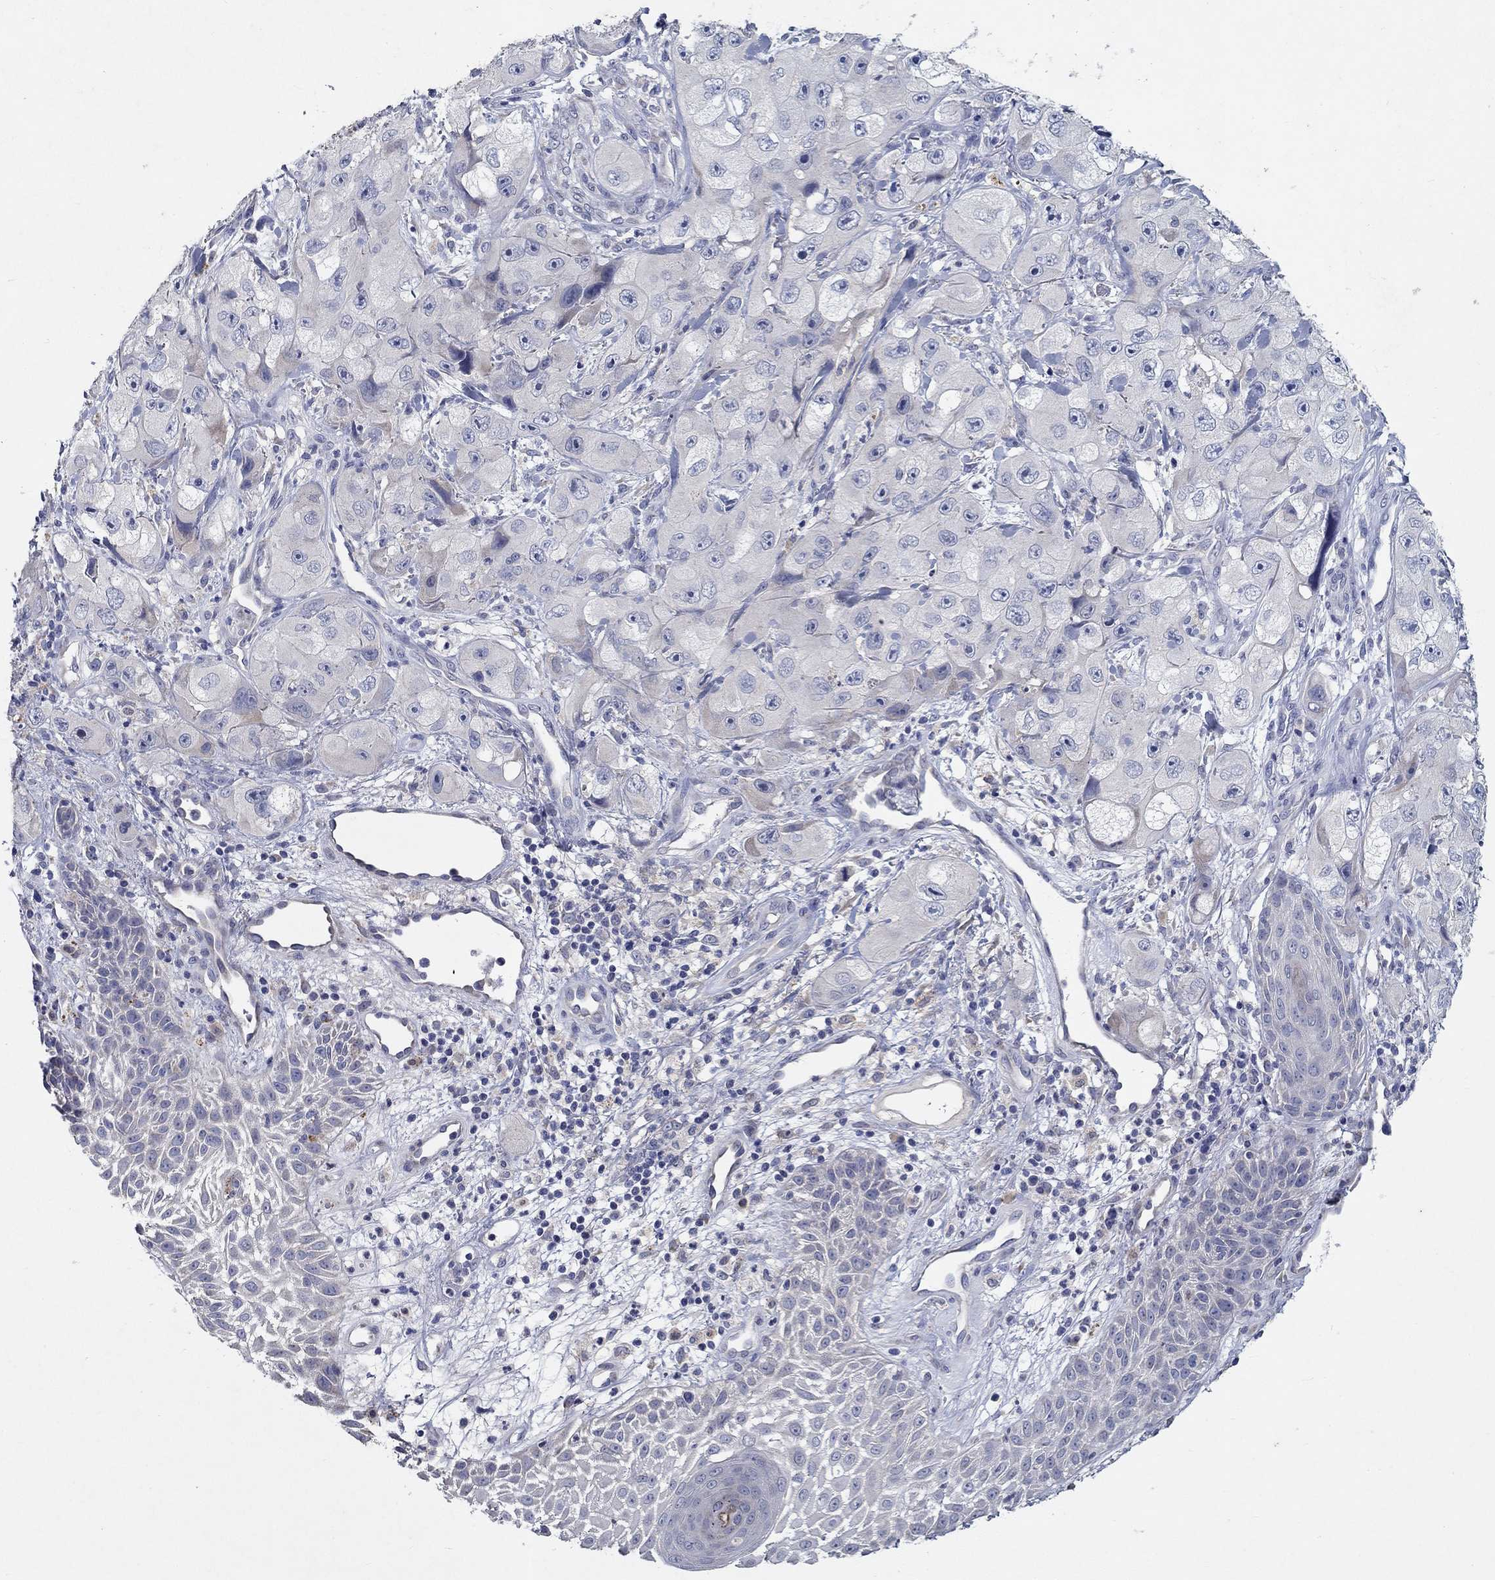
{"staining": {"intensity": "negative", "quantity": "none", "location": "none"}, "tissue": "skin cancer", "cell_type": "Tumor cells", "image_type": "cancer", "snomed": [{"axis": "morphology", "description": "Squamous cell carcinoma, NOS"}, {"axis": "topography", "description": "Skin"}, {"axis": "topography", "description": "Subcutis"}], "caption": "Immunohistochemistry (IHC) image of neoplastic tissue: skin cancer stained with DAB exhibits no significant protein staining in tumor cells.", "gene": "PROZ", "patient": {"sex": "male", "age": 73}}